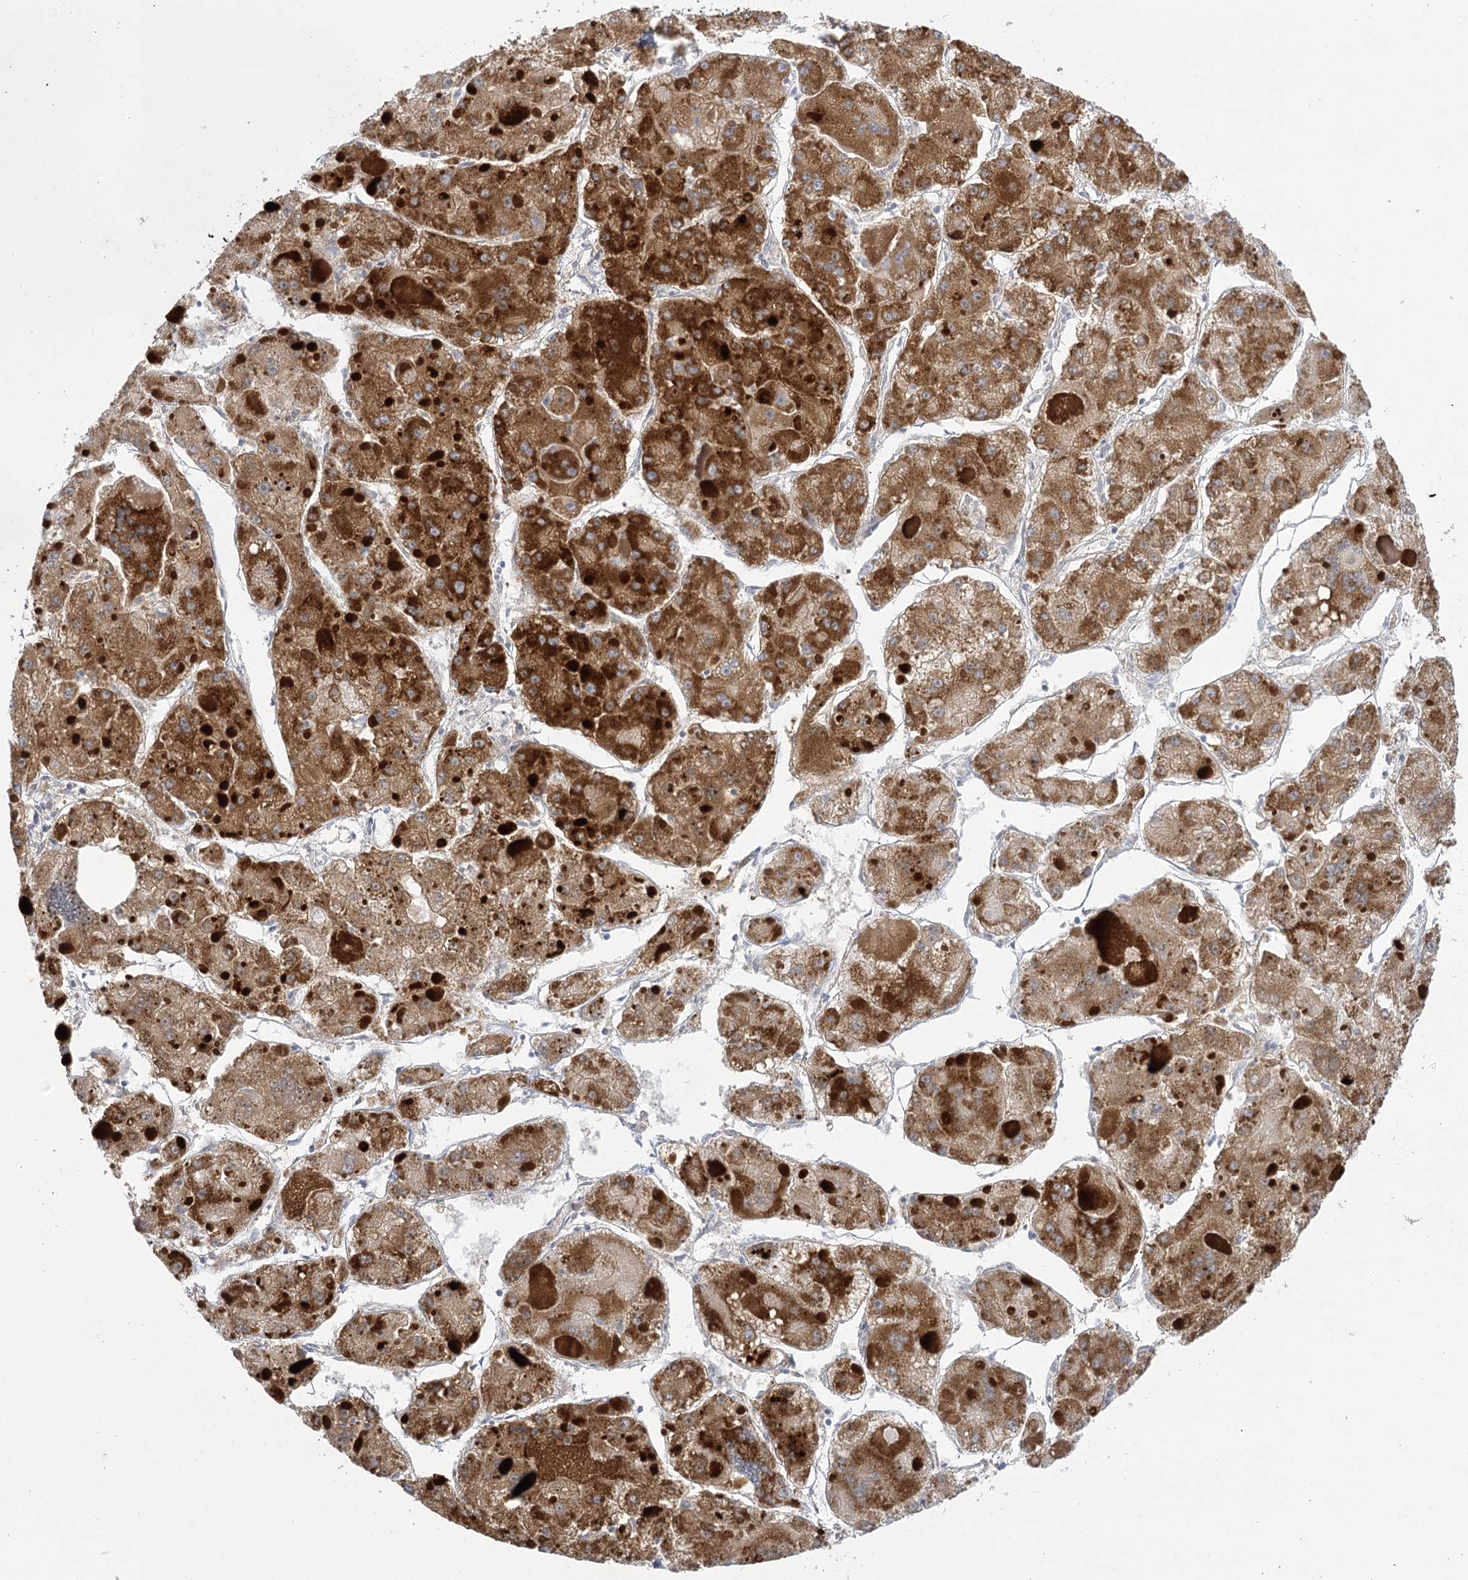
{"staining": {"intensity": "strong", "quantity": ">75%", "location": "cytoplasmic/membranous"}, "tissue": "liver cancer", "cell_type": "Tumor cells", "image_type": "cancer", "snomed": [{"axis": "morphology", "description": "Carcinoma, Hepatocellular, NOS"}, {"axis": "topography", "description": "Liver"}], "caption": "Strong cytoplasmic/membranous protein positivity is seen in about >75% of tumor cells in liver hepatocellular carcinoma.", "gene": "DHTKD1", "patient": {"sex": "female", "age": 73}}